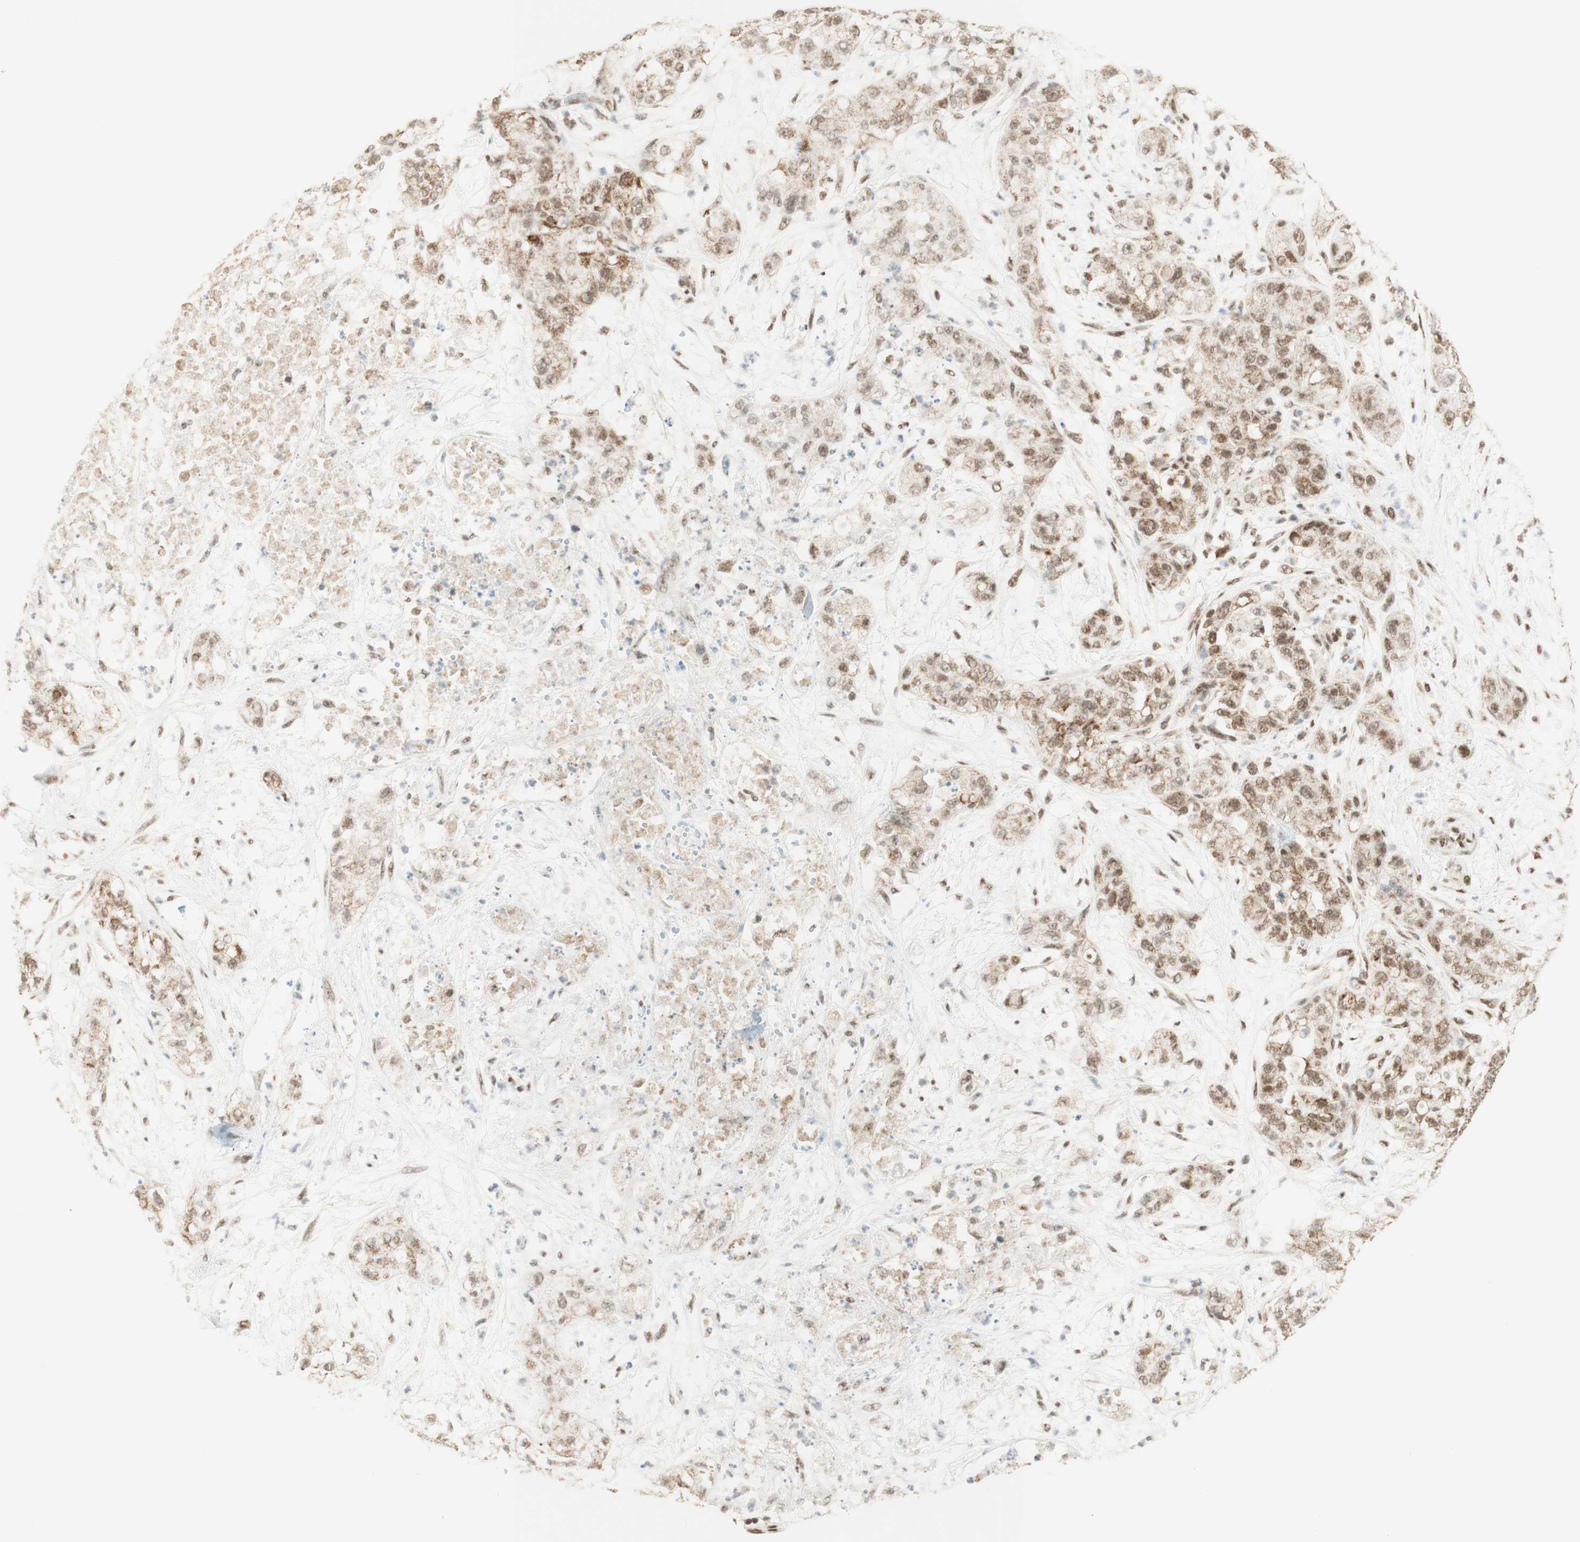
{"staining": {"intensity": "moderate", "quantity": ">75%", "location": "nuclear"}, "tissue": "pancreatic cancer", "cell_type": "Tumor cells", "image_type": "cancer", "snomed": [{"axis": "morphology", "description": "Adenocarcinoma, NOS"}, {"axis": "topography", "description": "Pancreas"}], "caption": "The image displays staining of adenocarcinoma (pancreatic), revealing moderate nuclear protein positivity (brown color) within tumor cells.", "gene": "ZNF782", "patient": {"sex": "female", "age": 78}}